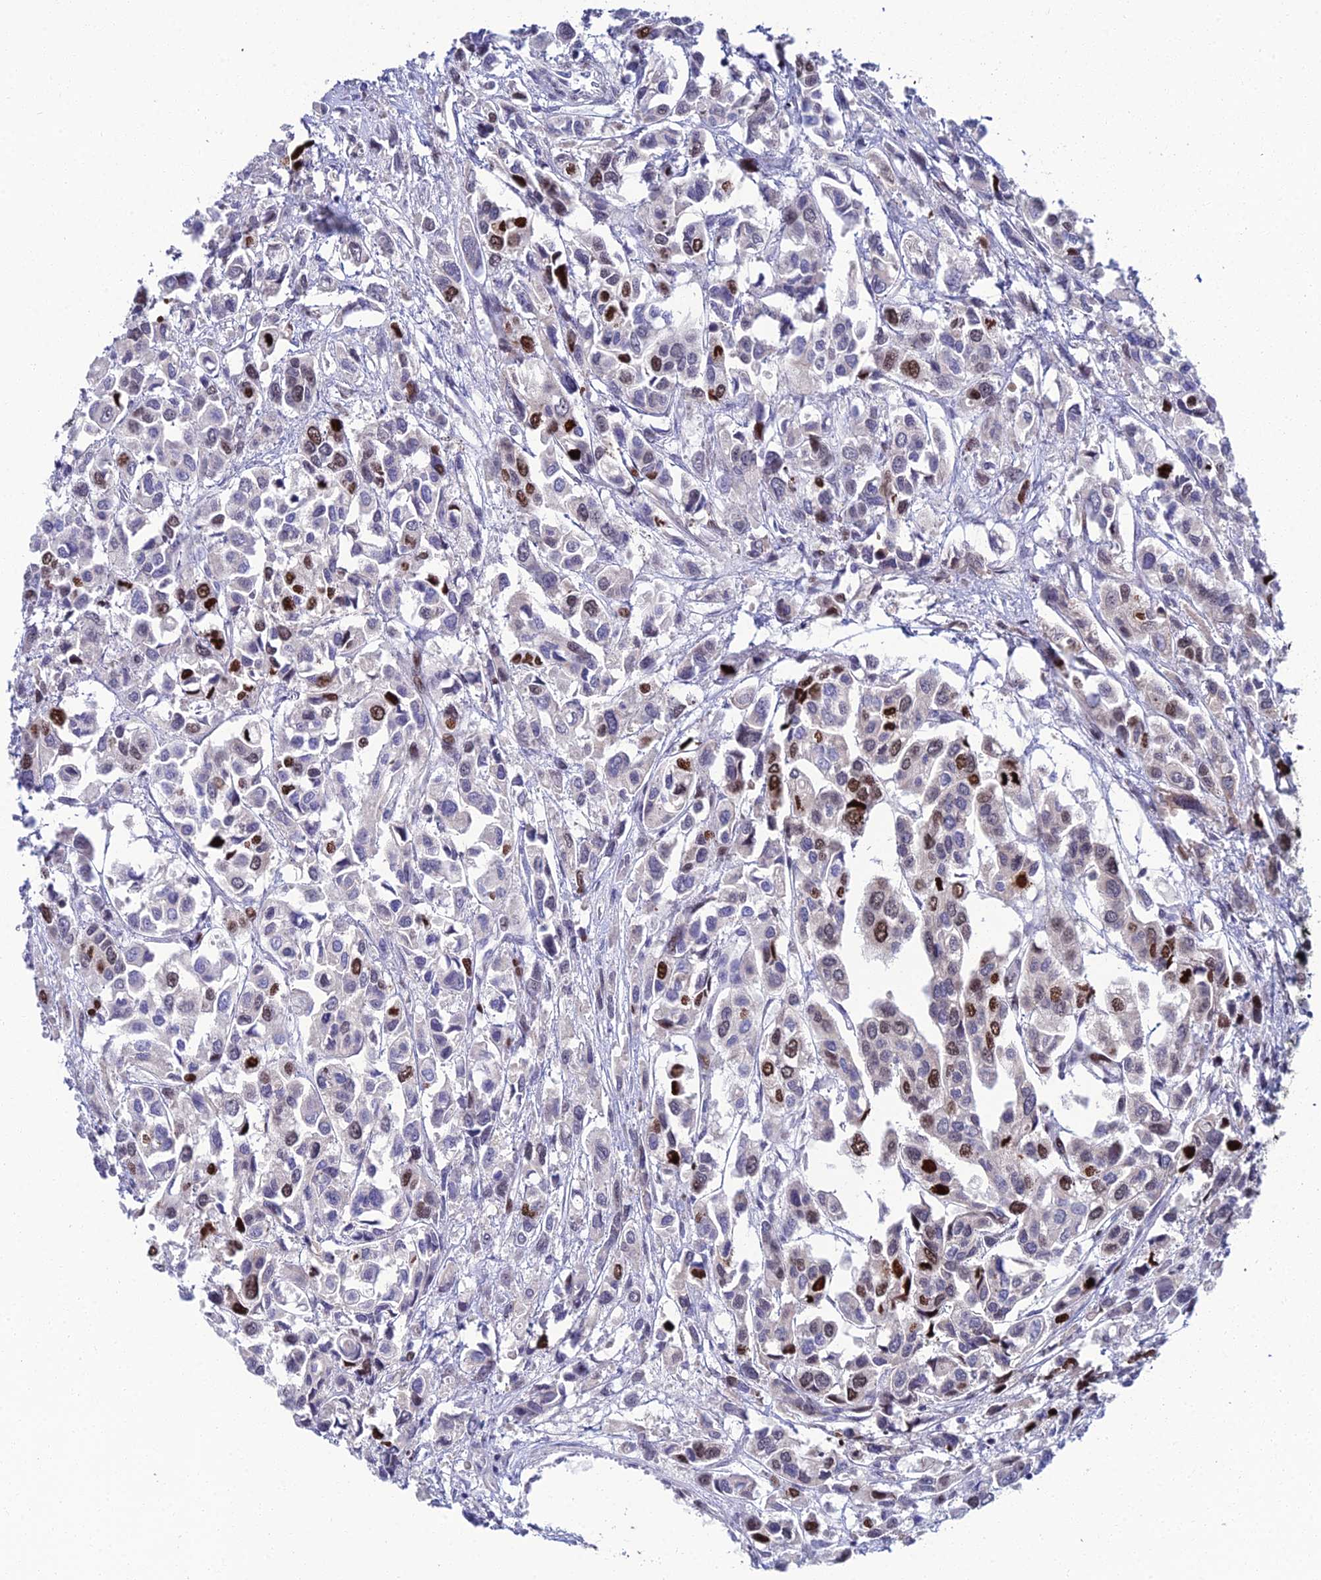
{"staining": {"intensity": "strong", "quantity": "<25%", "location": "nuclear"}, "tissue": "urothelial cancer", "cell_type": "Tumor cells", "image_type": "cancer", "snomed": [{"axis": "morphology", "description": "Urothelial carcinoma, High grade"}, {"axis": "topography", "description": "Urinary bladder"}], "caption": "This is a micrograph of immunohistochemistry (IHC) staining of urothelial cancer, which shows strong positivity in the nuclear of tumor cells.", "gene": "TAF9B", "patient": {"sex": "male", "age": 67}}